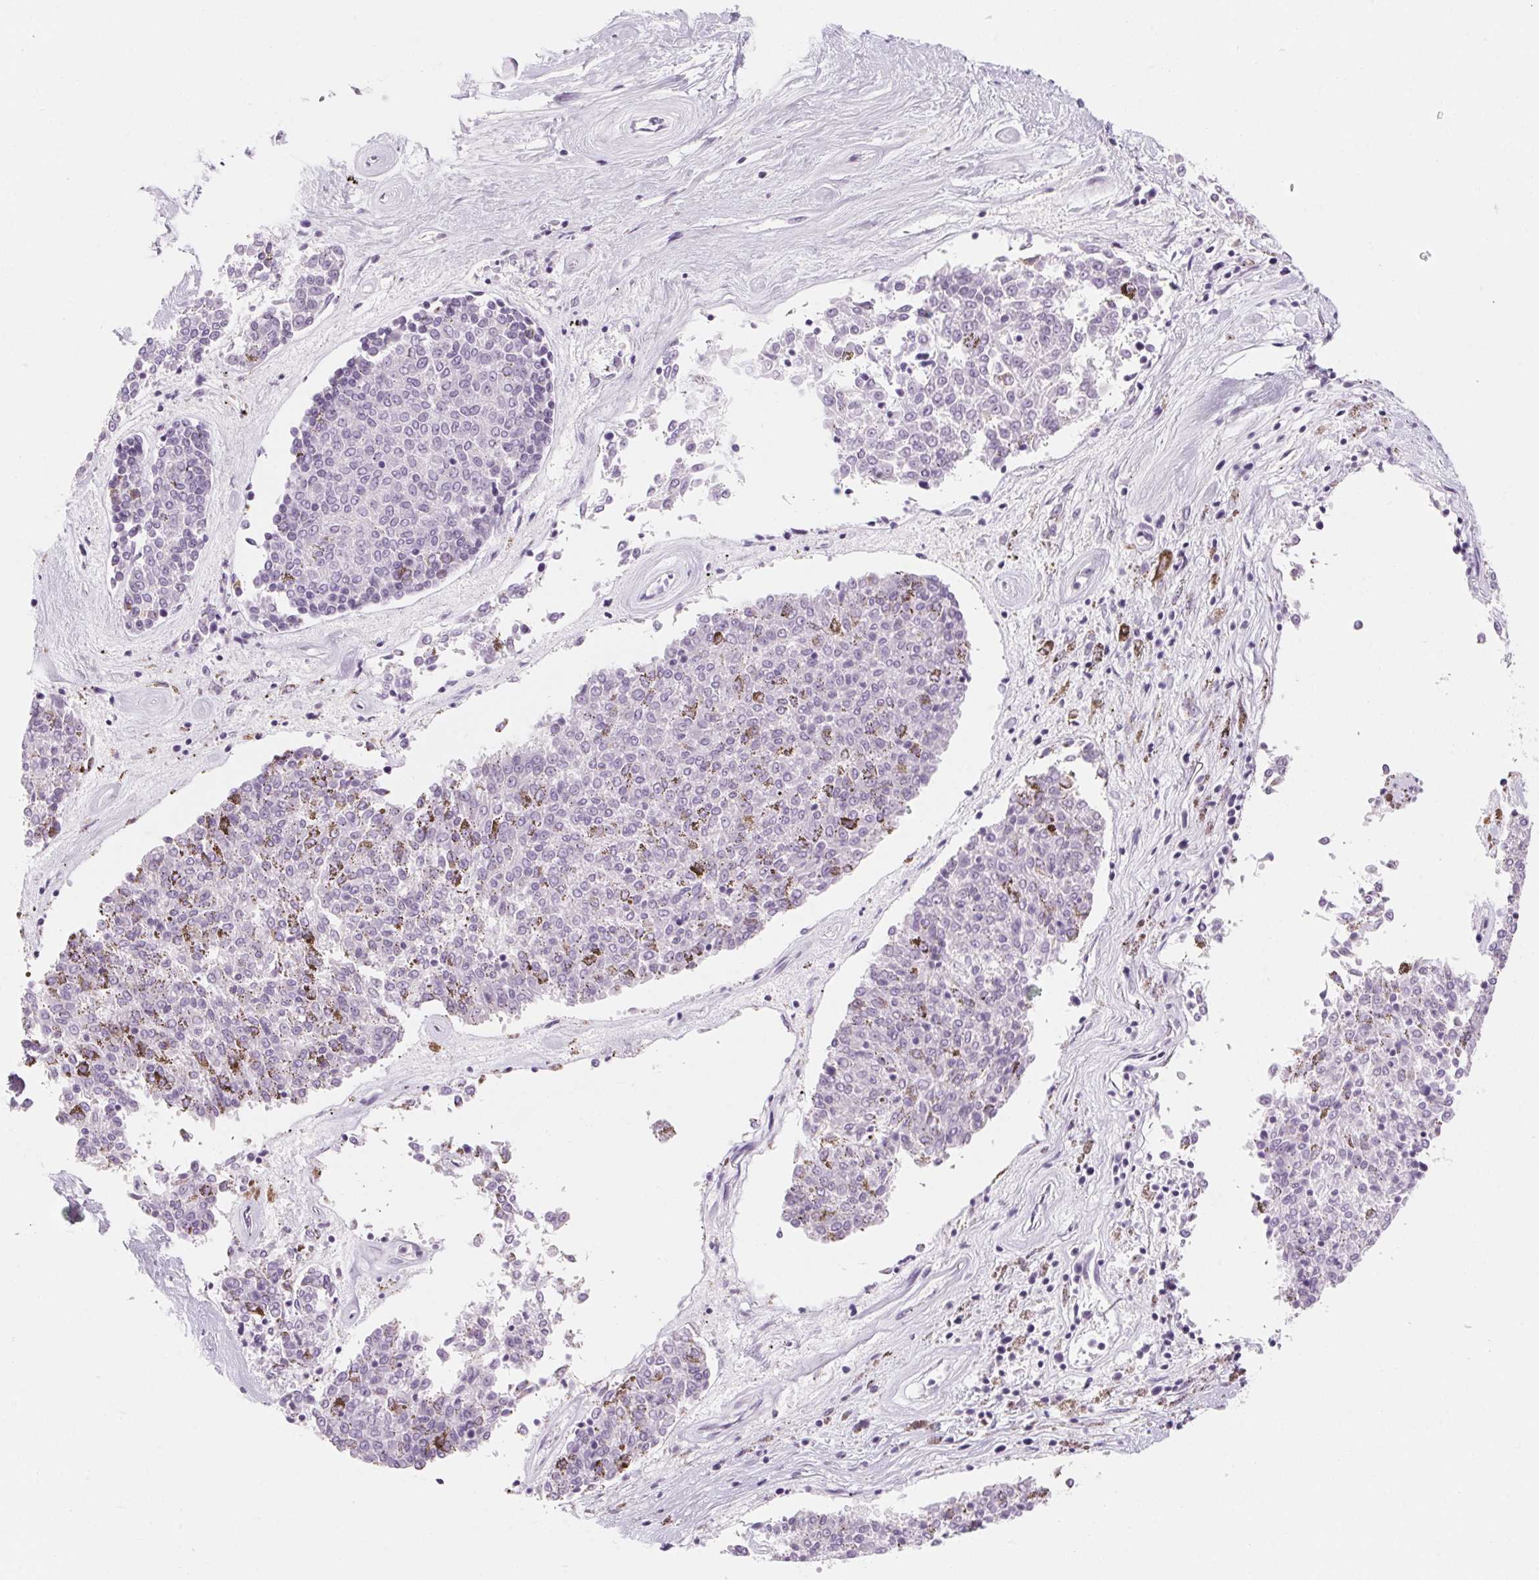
{"staining": {"intensity": "negative", "quantity": "none", "location": "none"}, "tissue": "melanoma", "cell_type": "Tumor cells", "image_type": "cancer", "snomed": [{"axis": "morphology", "description": "Malignant melanoma, NOS"}, {"axis": "topography", "description": "Skin"}], "caption": "The micrograph shows no significant expression in tumor cells of malignant melanoma.", "gene": "ZIC4", "patient": {"sex": "female", "age": 72}}